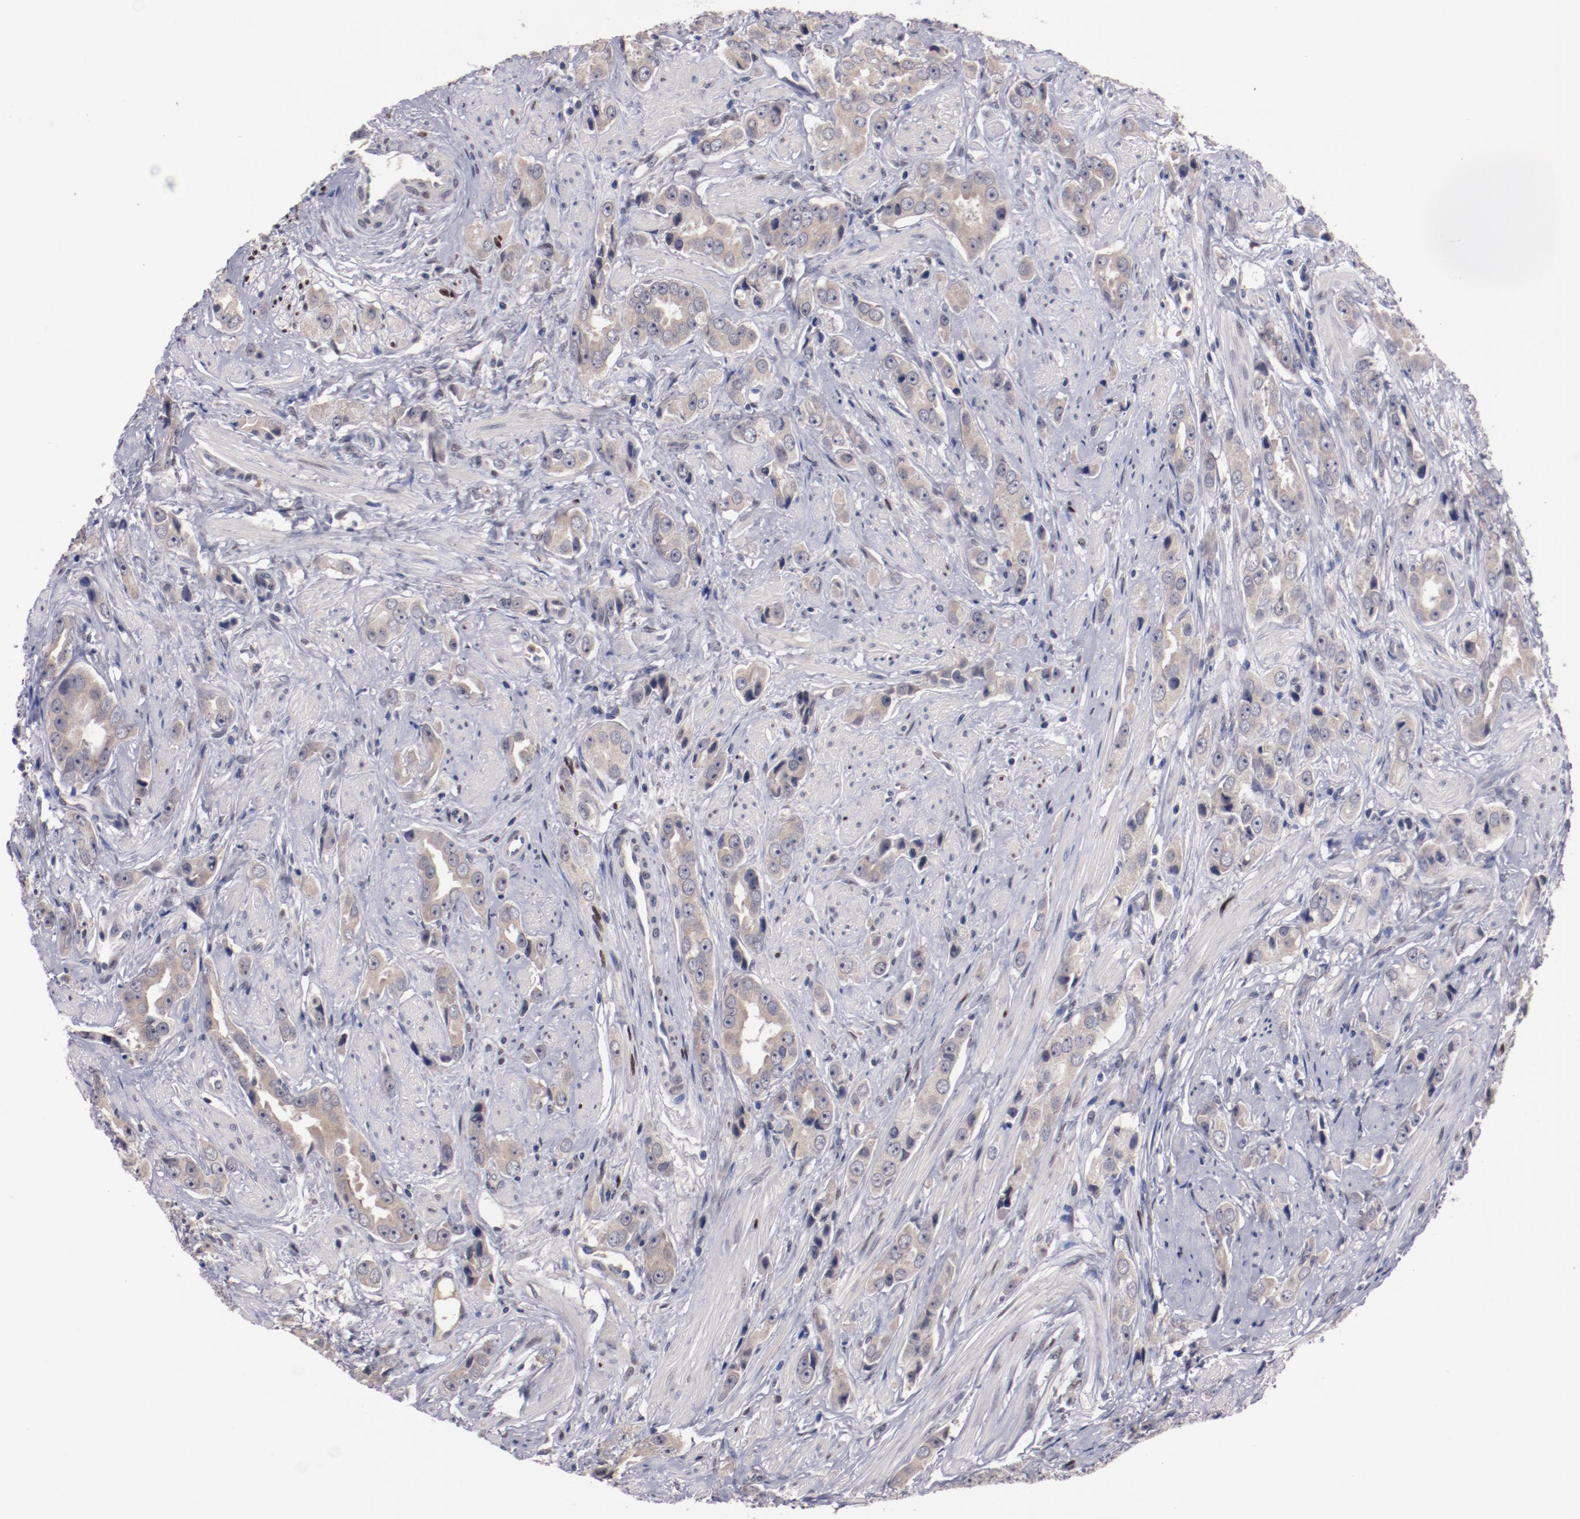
{"staining": {"intensity": "weak", "quantity": ">75%", "location": "cytoplasmic/membranous"}, "tissue": "prostate cancer", "cell_type": "Tumor cells", "image_type": "cancer", "snomed": [{"axis": "morphology", "description": "Adenocarcinoma, Medium grade"}, {"axis": "topography", "description": "Prostate"}], "caption": "This is an image of IHC staining of prostate adenocarcinoma (medium-grade), which shows weak positivity in the cytoplasmic/membranous of tumor cells.", "gene": "FAM81A", "patient": {"sex": "male", "age": 53}}